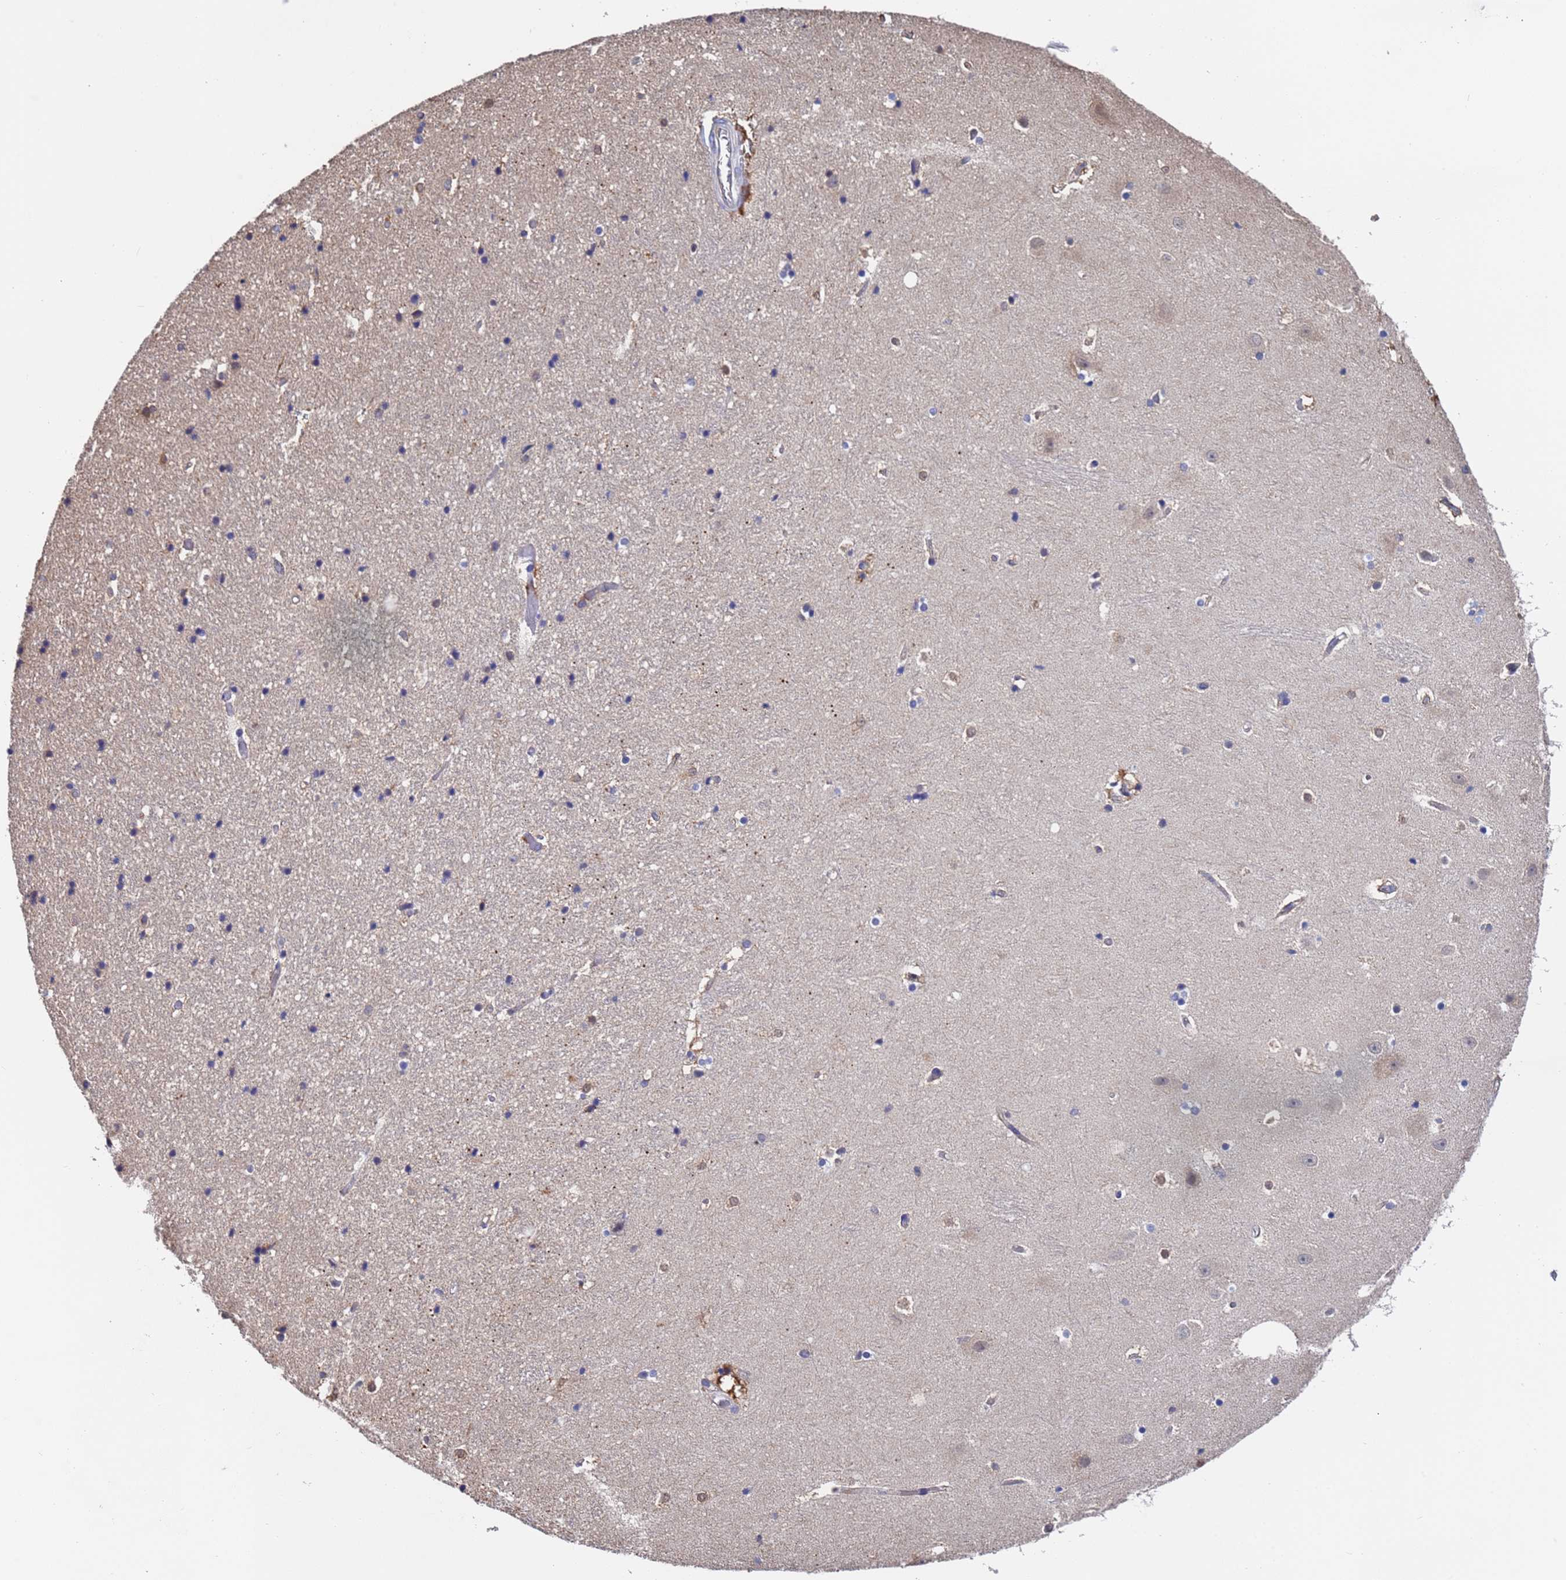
{"staining": {"intensity": "weak", "quantity": "<25%", "location": "cytoplasmic/membranous,nuclear"}, "tissue": "hippocampus", "cell_type": "Glial cells", "image_type": "normal", "snomed": [{"axis": "morphology", "description": "Normal tissue, NOS"}, {"axis": "topography", "description": "Hippocampus"}], "caption": "Immunohistochemical staining of normal hippocampus exhibits no significant positivity in glial cells.", "gene": "FAM25A", "patient": {"sex": "female", "age": 52}}